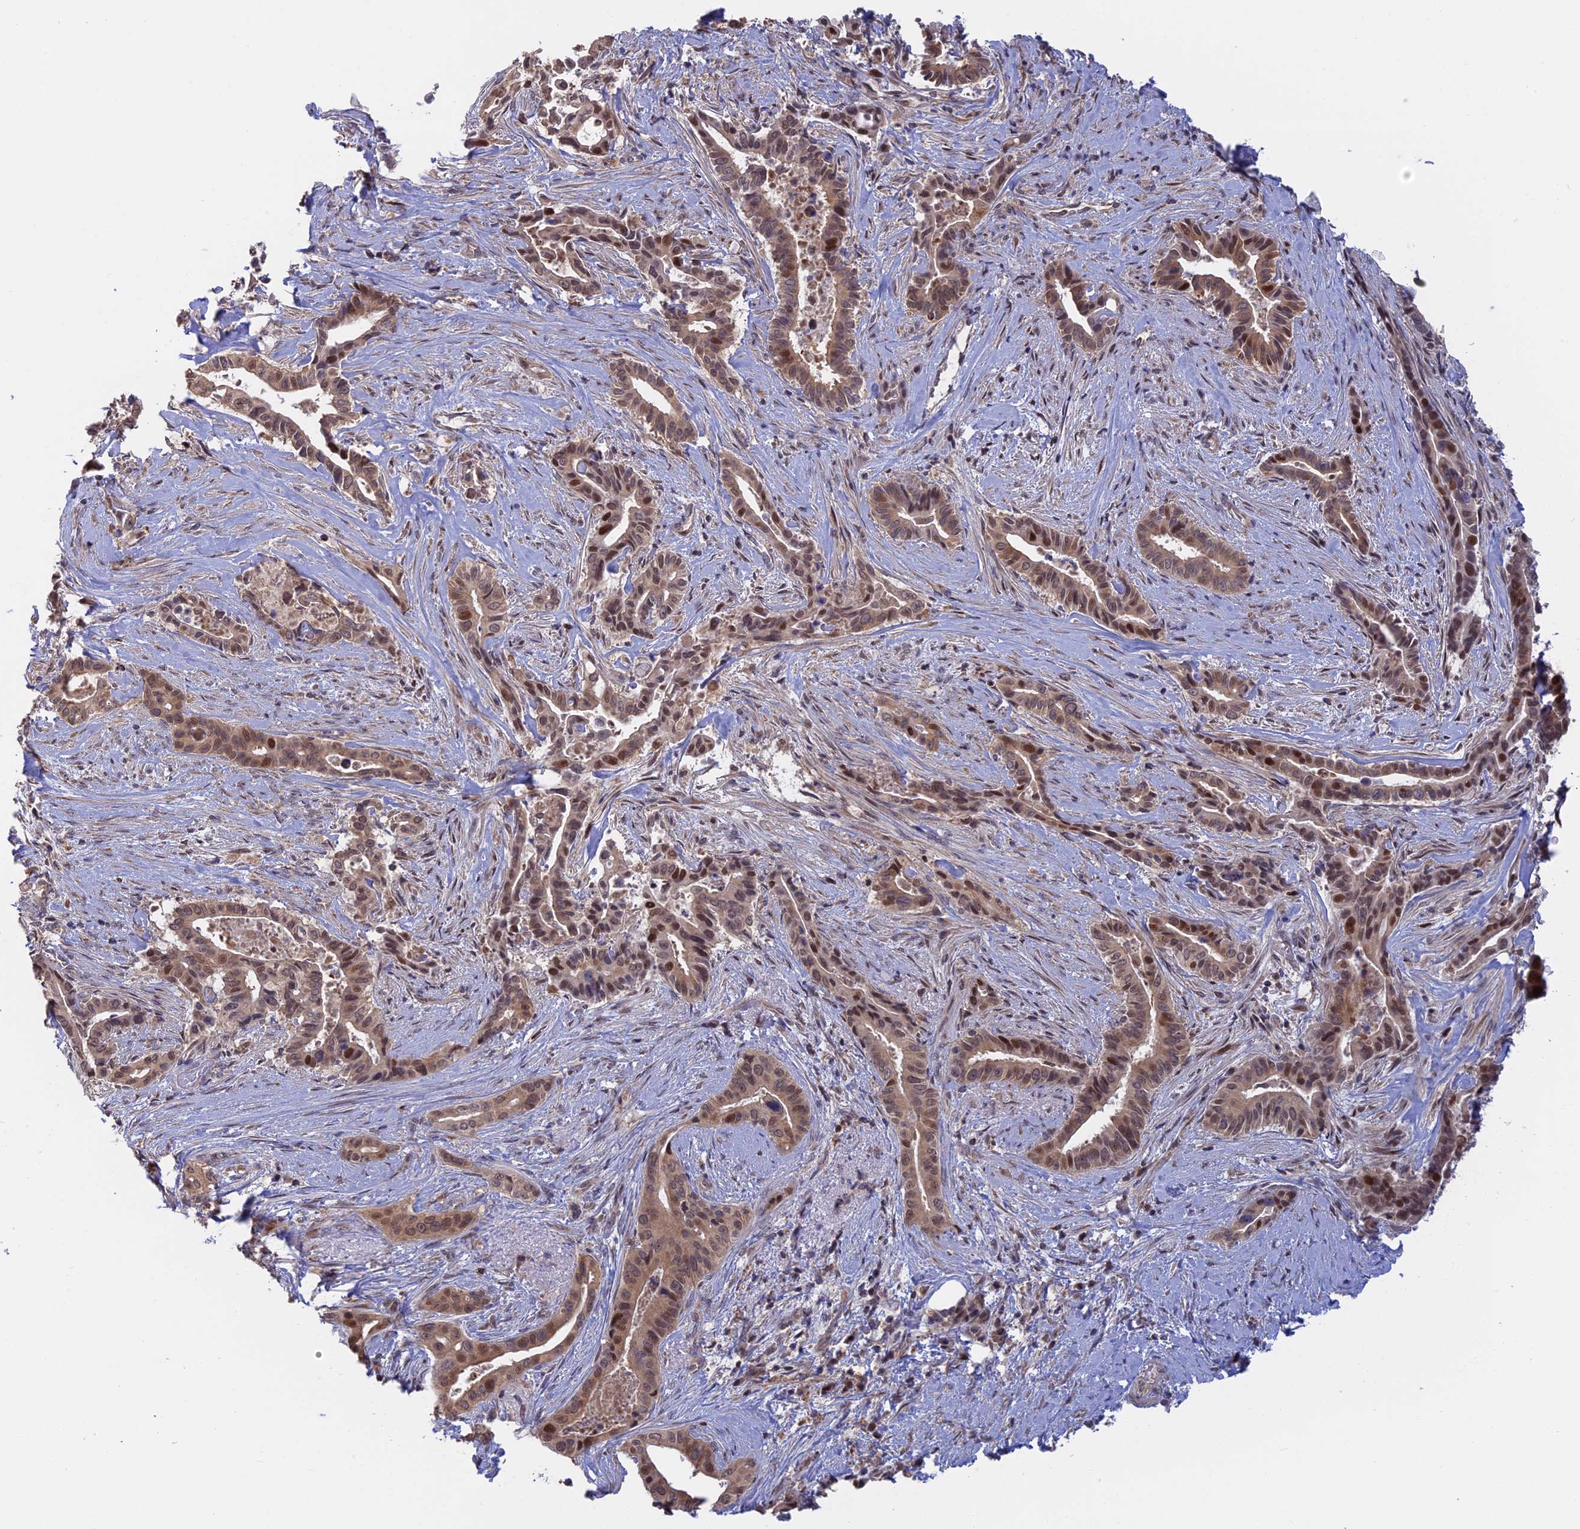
{"staining": {"intensity": "moderate", "quantity": ">75%", "location": "cytoplasmic/membranous,nuclear"}, "tissue": "pancreatic cancer", "cell_type": "Tumor cells", "image_type": "cancer", "snomed": [{"axis": "morphology", "description": "Adenocarcinoma, NOS"}, {"axis": "topography", "description": "Pancreas"}], "caption": "Brown immunohistochemical staining in human pancreatic cancer displays moderate cytoplasmic/membranous and nuclear staining in approximately >75% of tumor cells.", "gene": "GSKIP", "patient": {"sex": "female", "age": 77}}